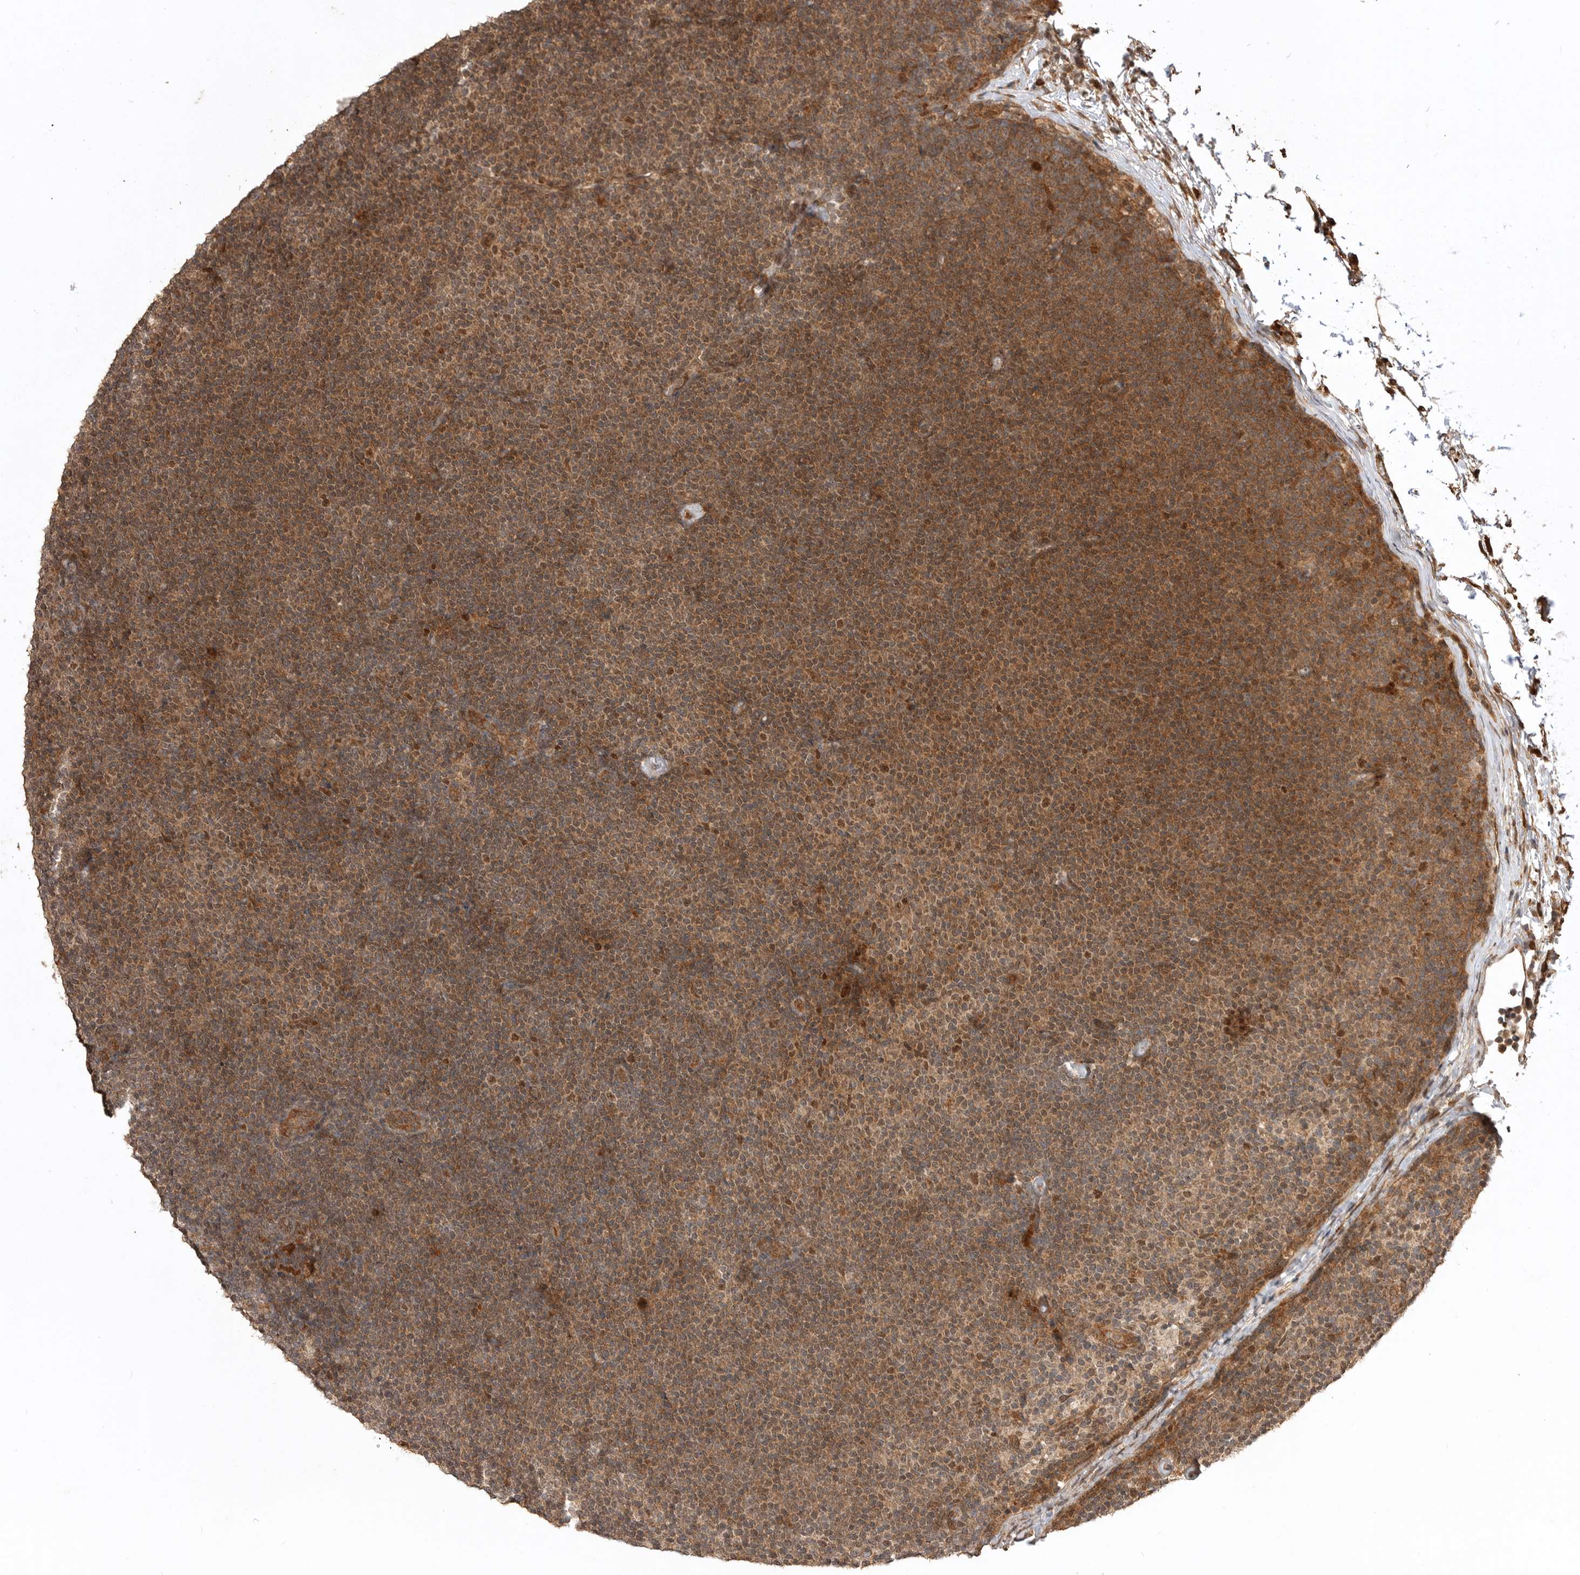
{"staining": {"intensity": "moderate", "quantity": ">75%", "location": "cytoplasmic/membranous,nuclear"}, "tissue": "lymphoma", "cell_type": "Tumor cells", "image_type": "cancer", "snomed": [{"axis": "morphology", "description": "Malignant lymphoma, non-Hodgkin's type, Low grade"}, {"axis": "topography", "description": "Lymph node"}], "caption": "Tumor cells display moderate cytoplasmic/membranous and nuclear expression in approximately >75% of cells in lymphoma.", "gene": "BOC", "patient": {"sex": "female", "age": 53}}